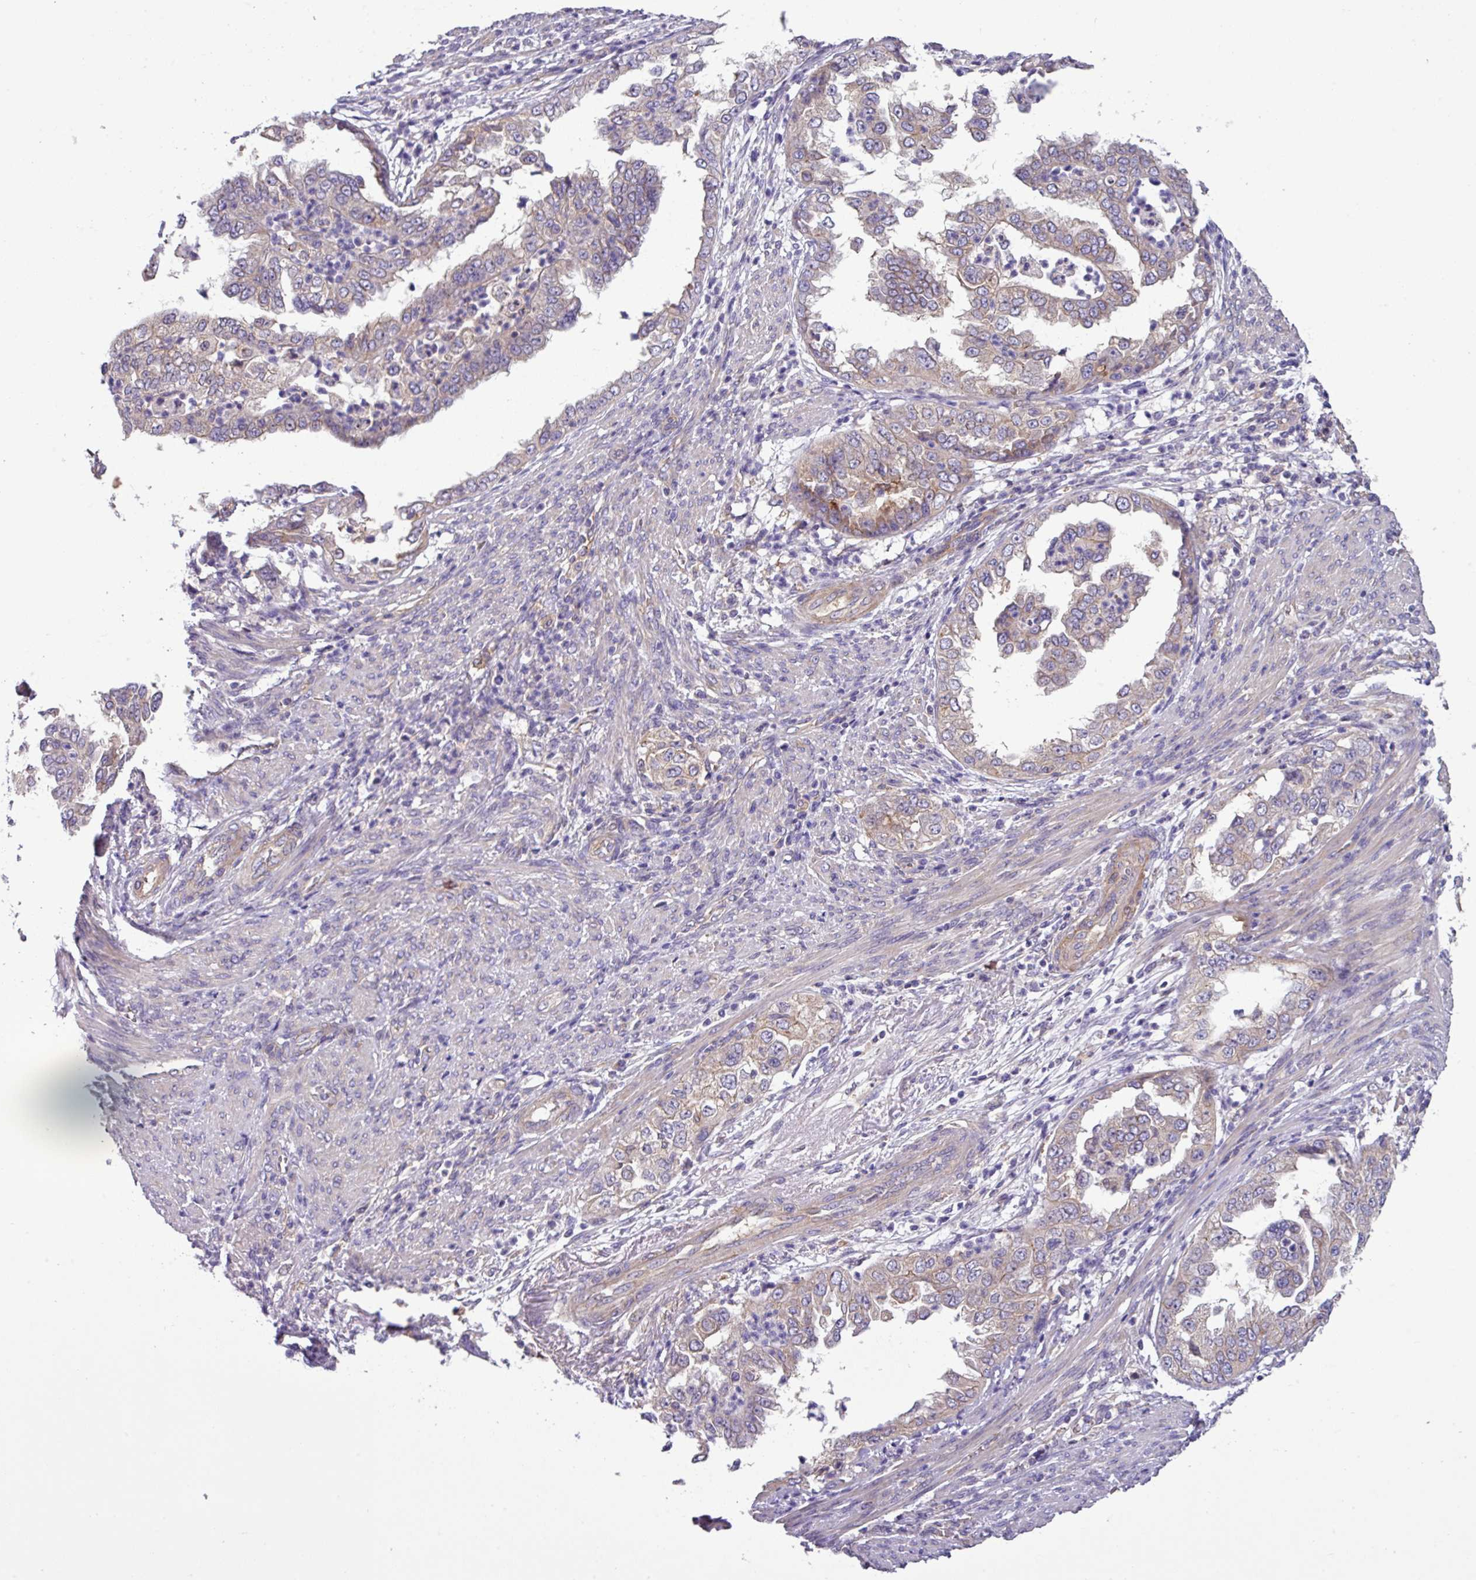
{"staining": {"intensity": "weak", "quantity": "<25%", "location": "cytoplasmic/membranous"}, "tissue": "endometrial cancer", "cell_type": "Tumor cells", "image_type": "cancer", "snomed": [{"axis": "morphology", "description": "Adenocarcinoma, NOS"}, {"axis": "topography", "description": "Endometrium"}], "caption": "Tumor cells show no significant protein expression in endometrial adenocarcinoma.", "gene": "SLC23A2", "patient": {"sex": "female", "age": 85}}